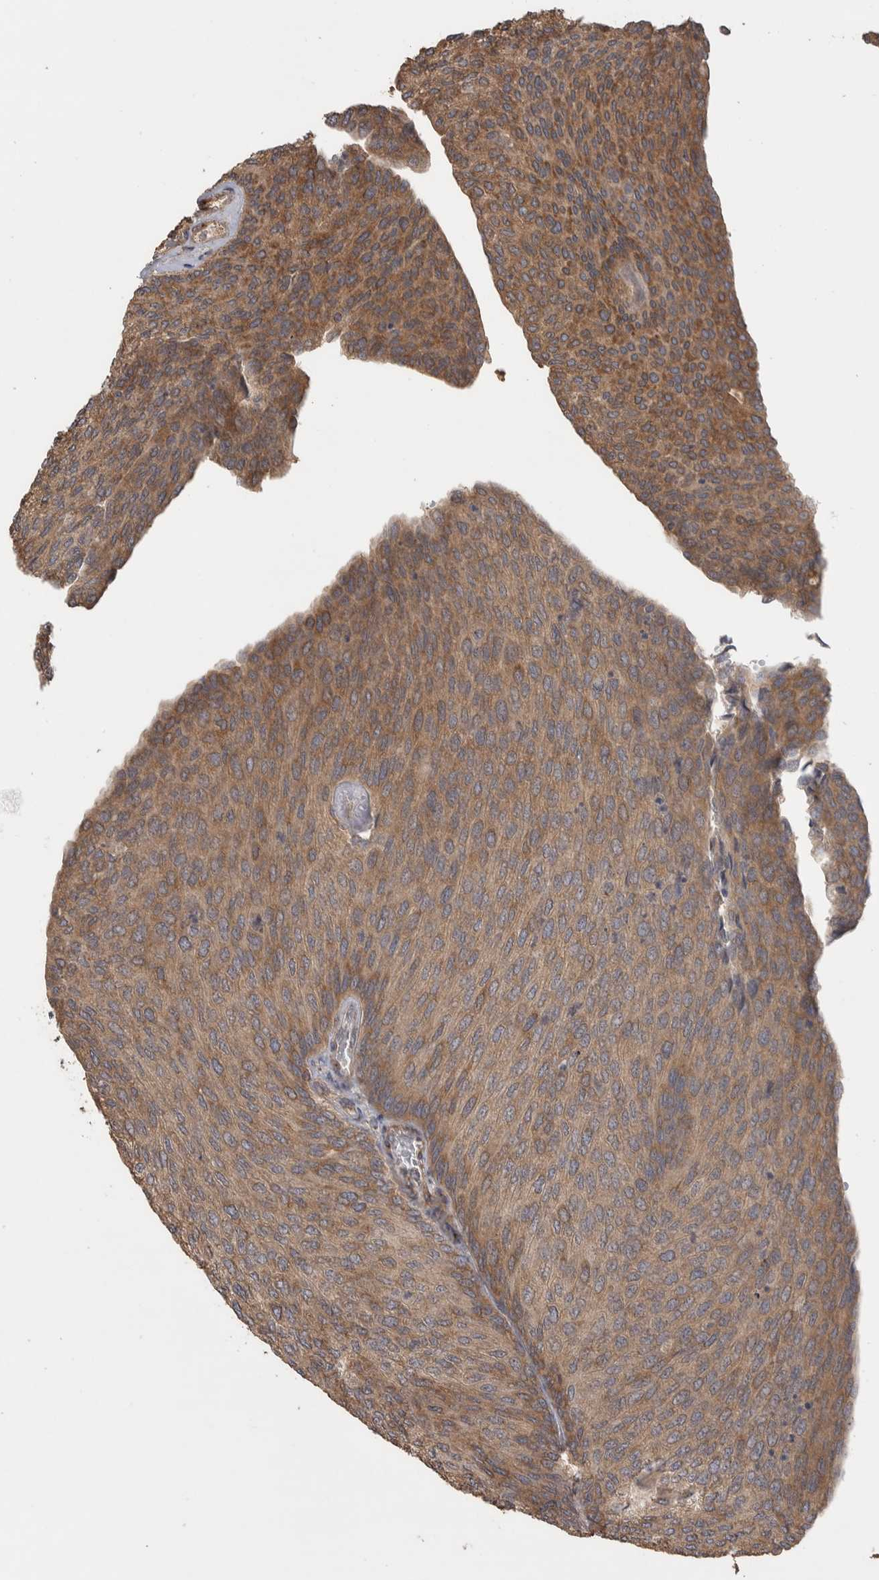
{"staining": {"intensity": "moderate", "quantity": ">75%", "location": "cytoplasmic/membranous"}, "tissue": "urothelial cancer", "cell_type": "Tumor cells", "image_type": "cancer", "snomed": [{"axis": "morphology", "description": "Urothelial carcinoma, Low grade"}, {"axis": "topography", "description": "Urinary bladder"}], "caption": "Immunohistochemical staining of human urothelial cancer exhibits medium levels of moderate cytoplasmic/membranous protein expression in about >75% of tumor cells.", "gene": "IFRD1", "patient": {"sex": "female", "age": 79}}